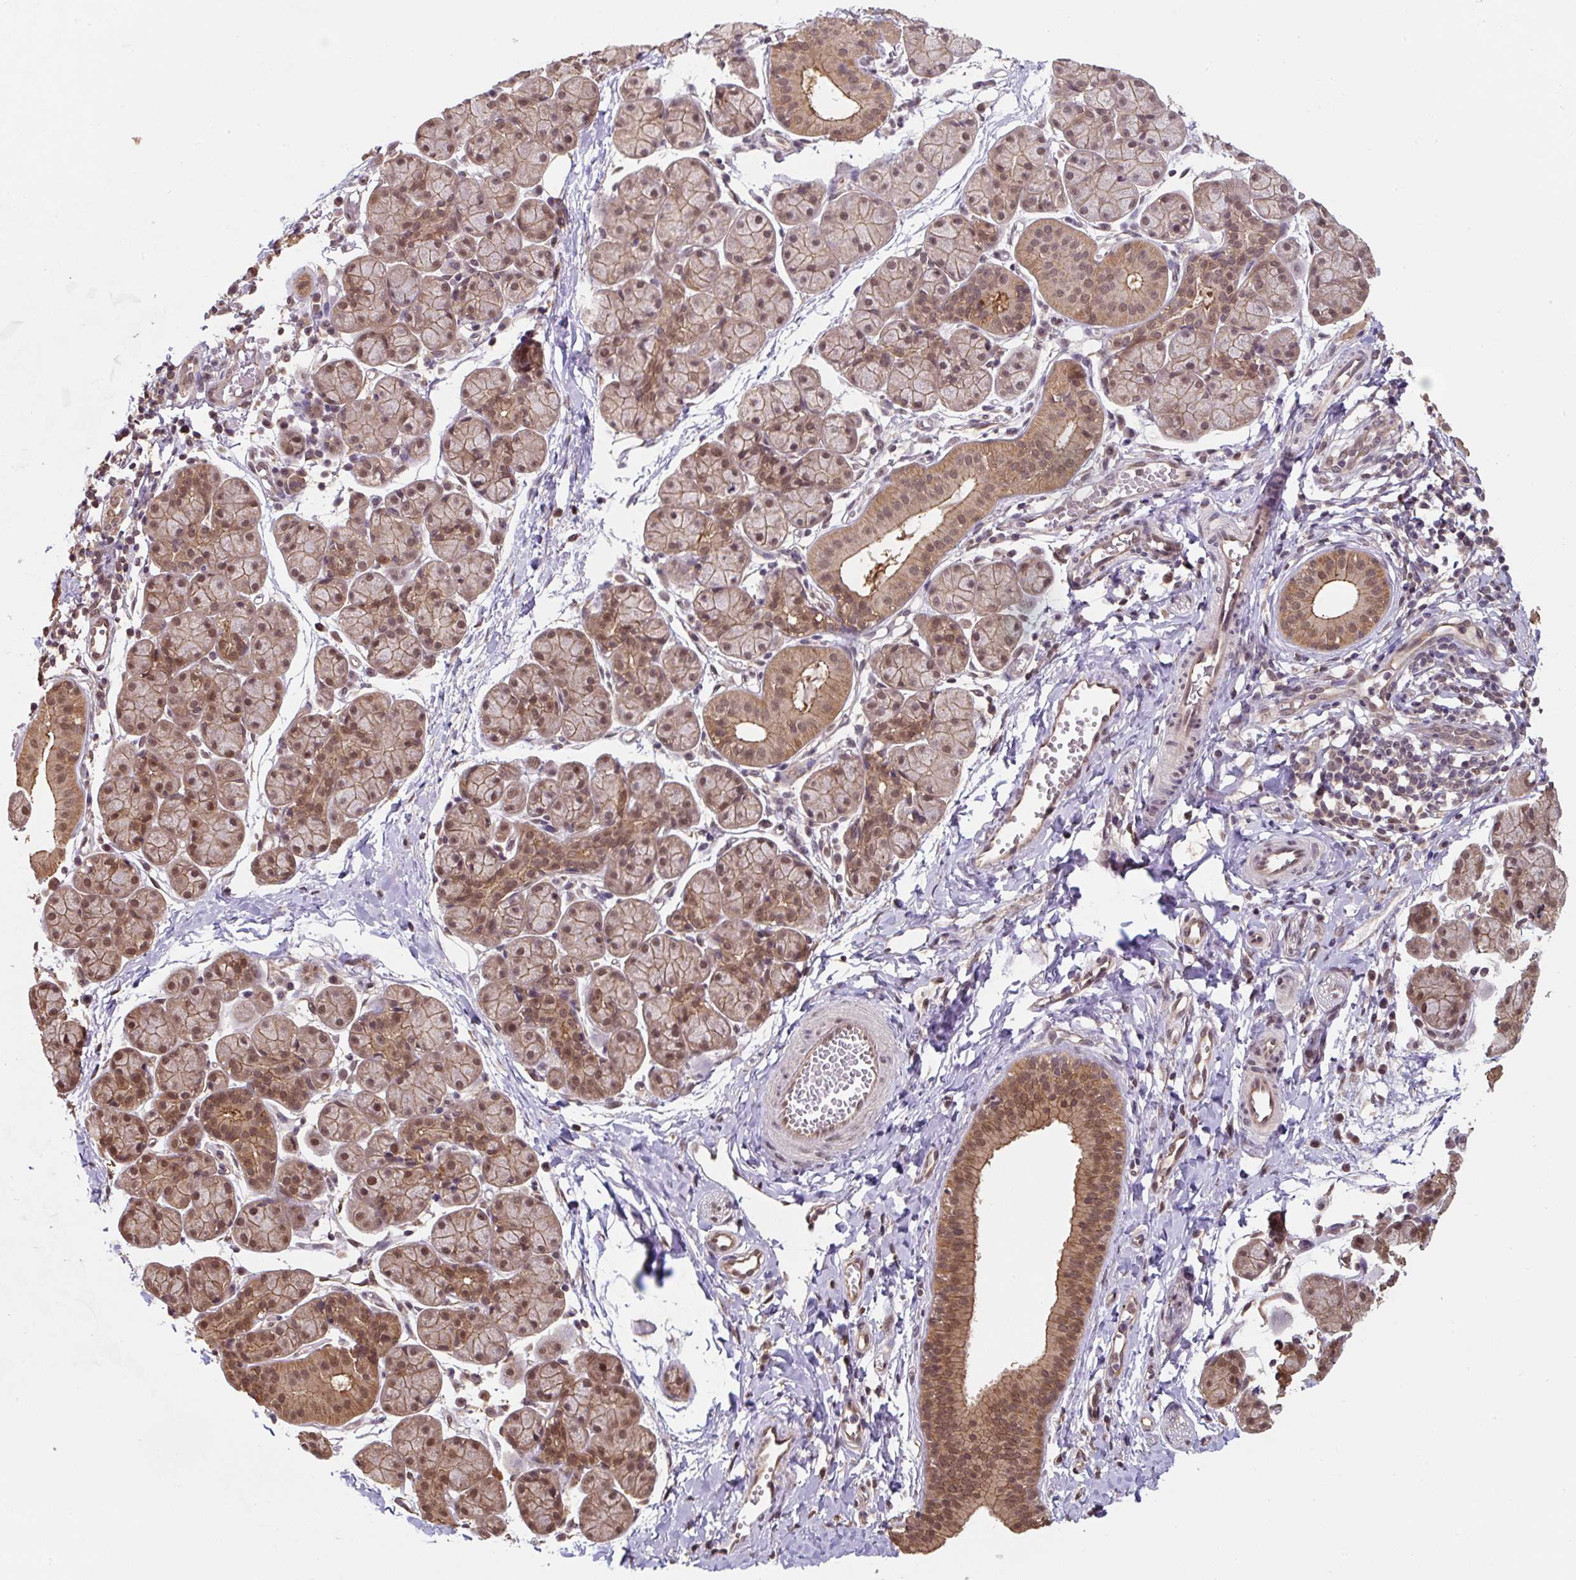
{"staining": {"intensity": "moderate", "quantity": ">75%", "location": "cytoplasmic/membranous,nuclear"}, "tissue": "salivary gland", "cell_type": "Glandular cells", "image_type": "normal", "snomed": [{"axis": "morphology", "description": "Normal tissue, NOS"}, {"axis": "morphology", "description": "Inflammation, NOS"}, {"axis": "topography", "description": "Lymph node"}, {"axis": "topography", "description": "Salivary gland"}], "caption": "Protein analysis of benign salivary gland exhibits moderate cytoplasmic/membranous,nuclear positivity in approximately >75% of glandular cells. Using DAB (3,3'-diaminobenzidine) (brown) and hematoxylin (blue) stains, captured at high magnification using brightfield microscopy.", "gene": "ST13", "patient": {"sex": "male", "age": 3}}